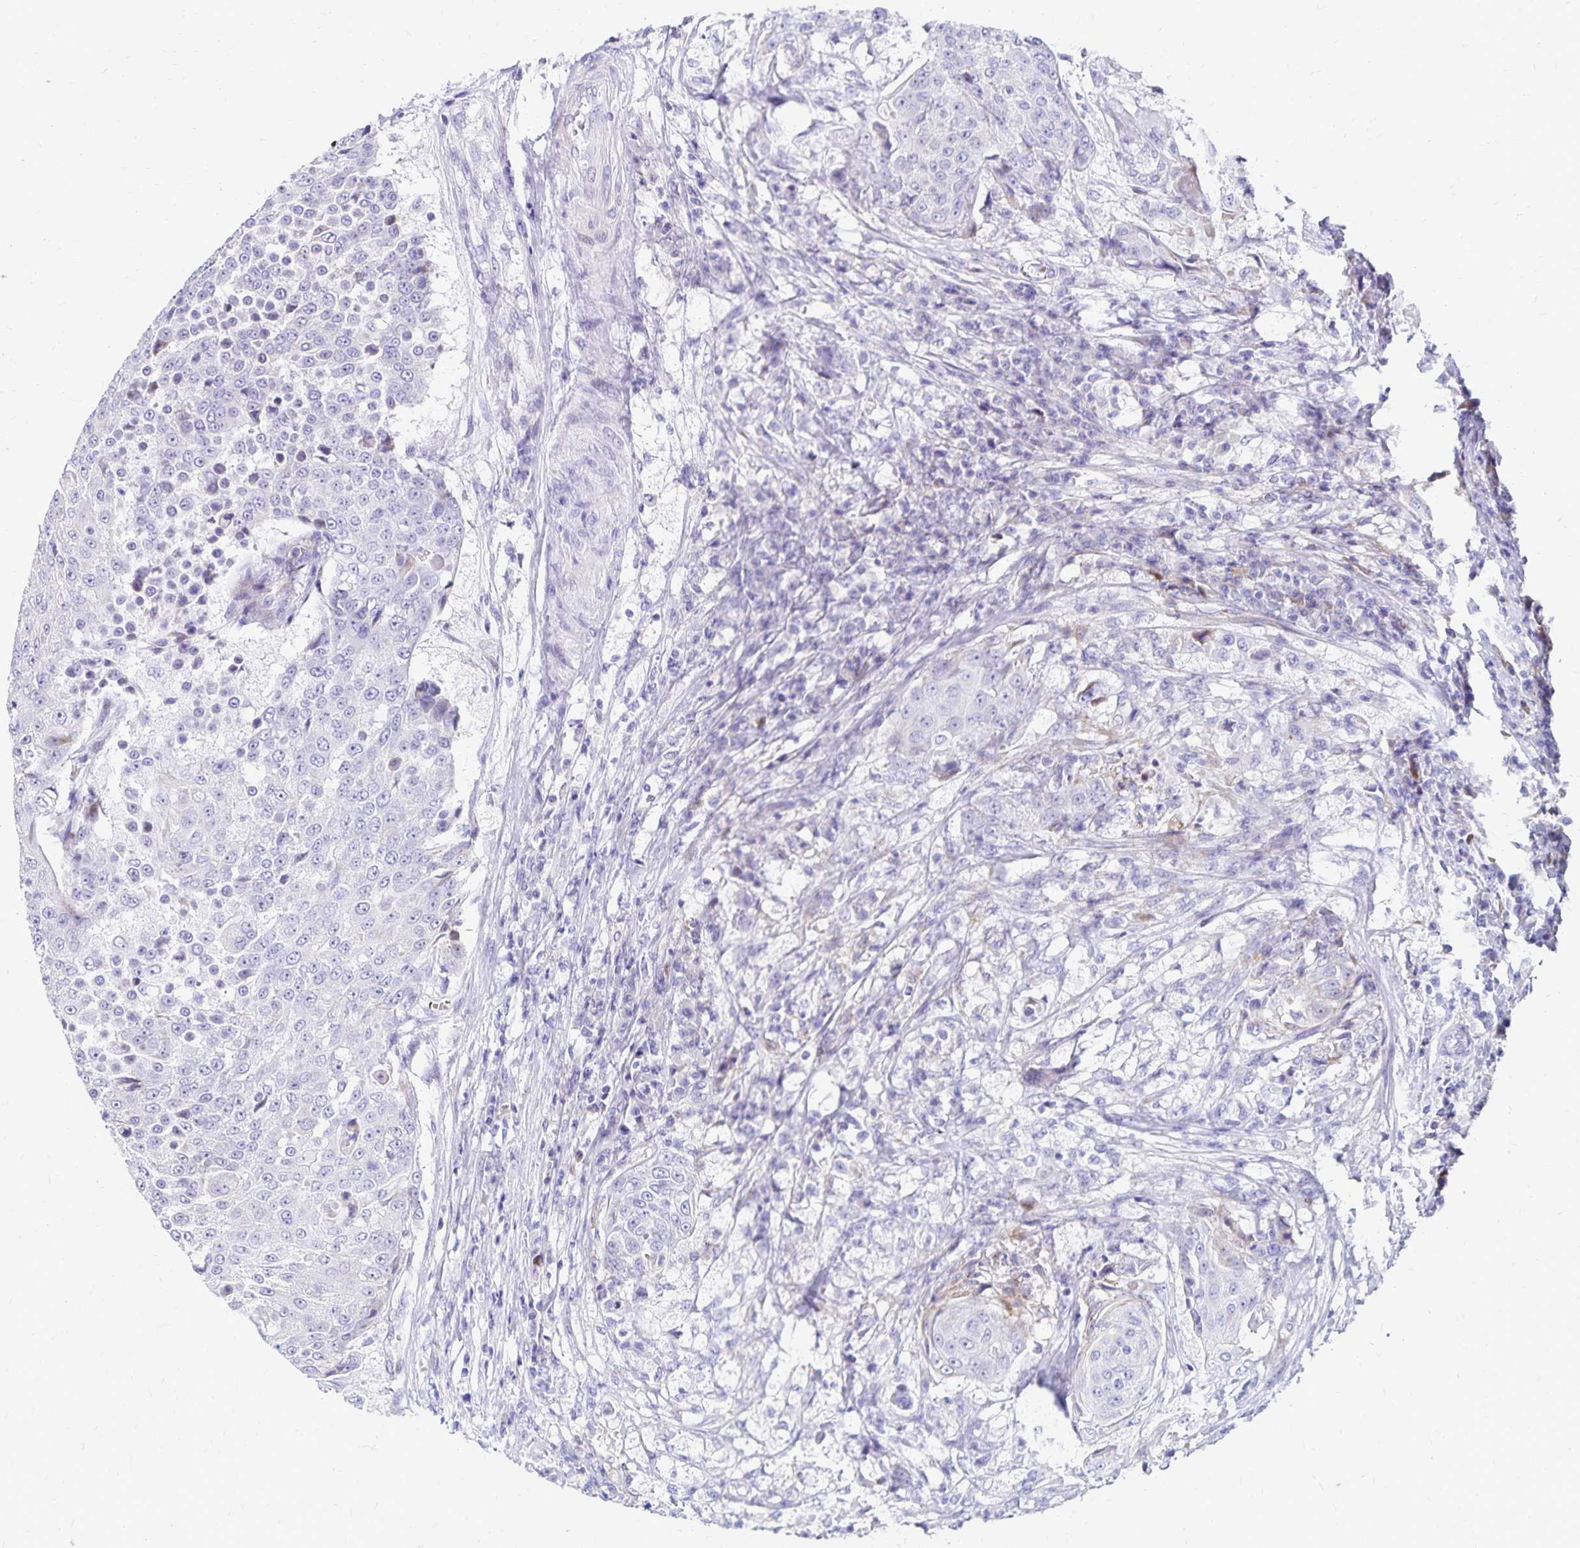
{"staining": {"intensity": "moderate", "quantity": "<25%", "location": "cytoplasmic/membranous"}, "tissue": "urothelial cancer", "cell_type": "Tumor cells", "image_type": "cancer", "snomed": [{"axis": "morphology", "description": "Urothelial carcinoma, High grade"}, {"axis": "topography", "description": "Urinary bladder"}], "caption": "Moderate cytoplasmic/membranous staining is appreciated in approximately <25% of tumor cells in urothelial cancer.", "gene": "NECAP1", "patient": {"sex": "female", "age": 63}}